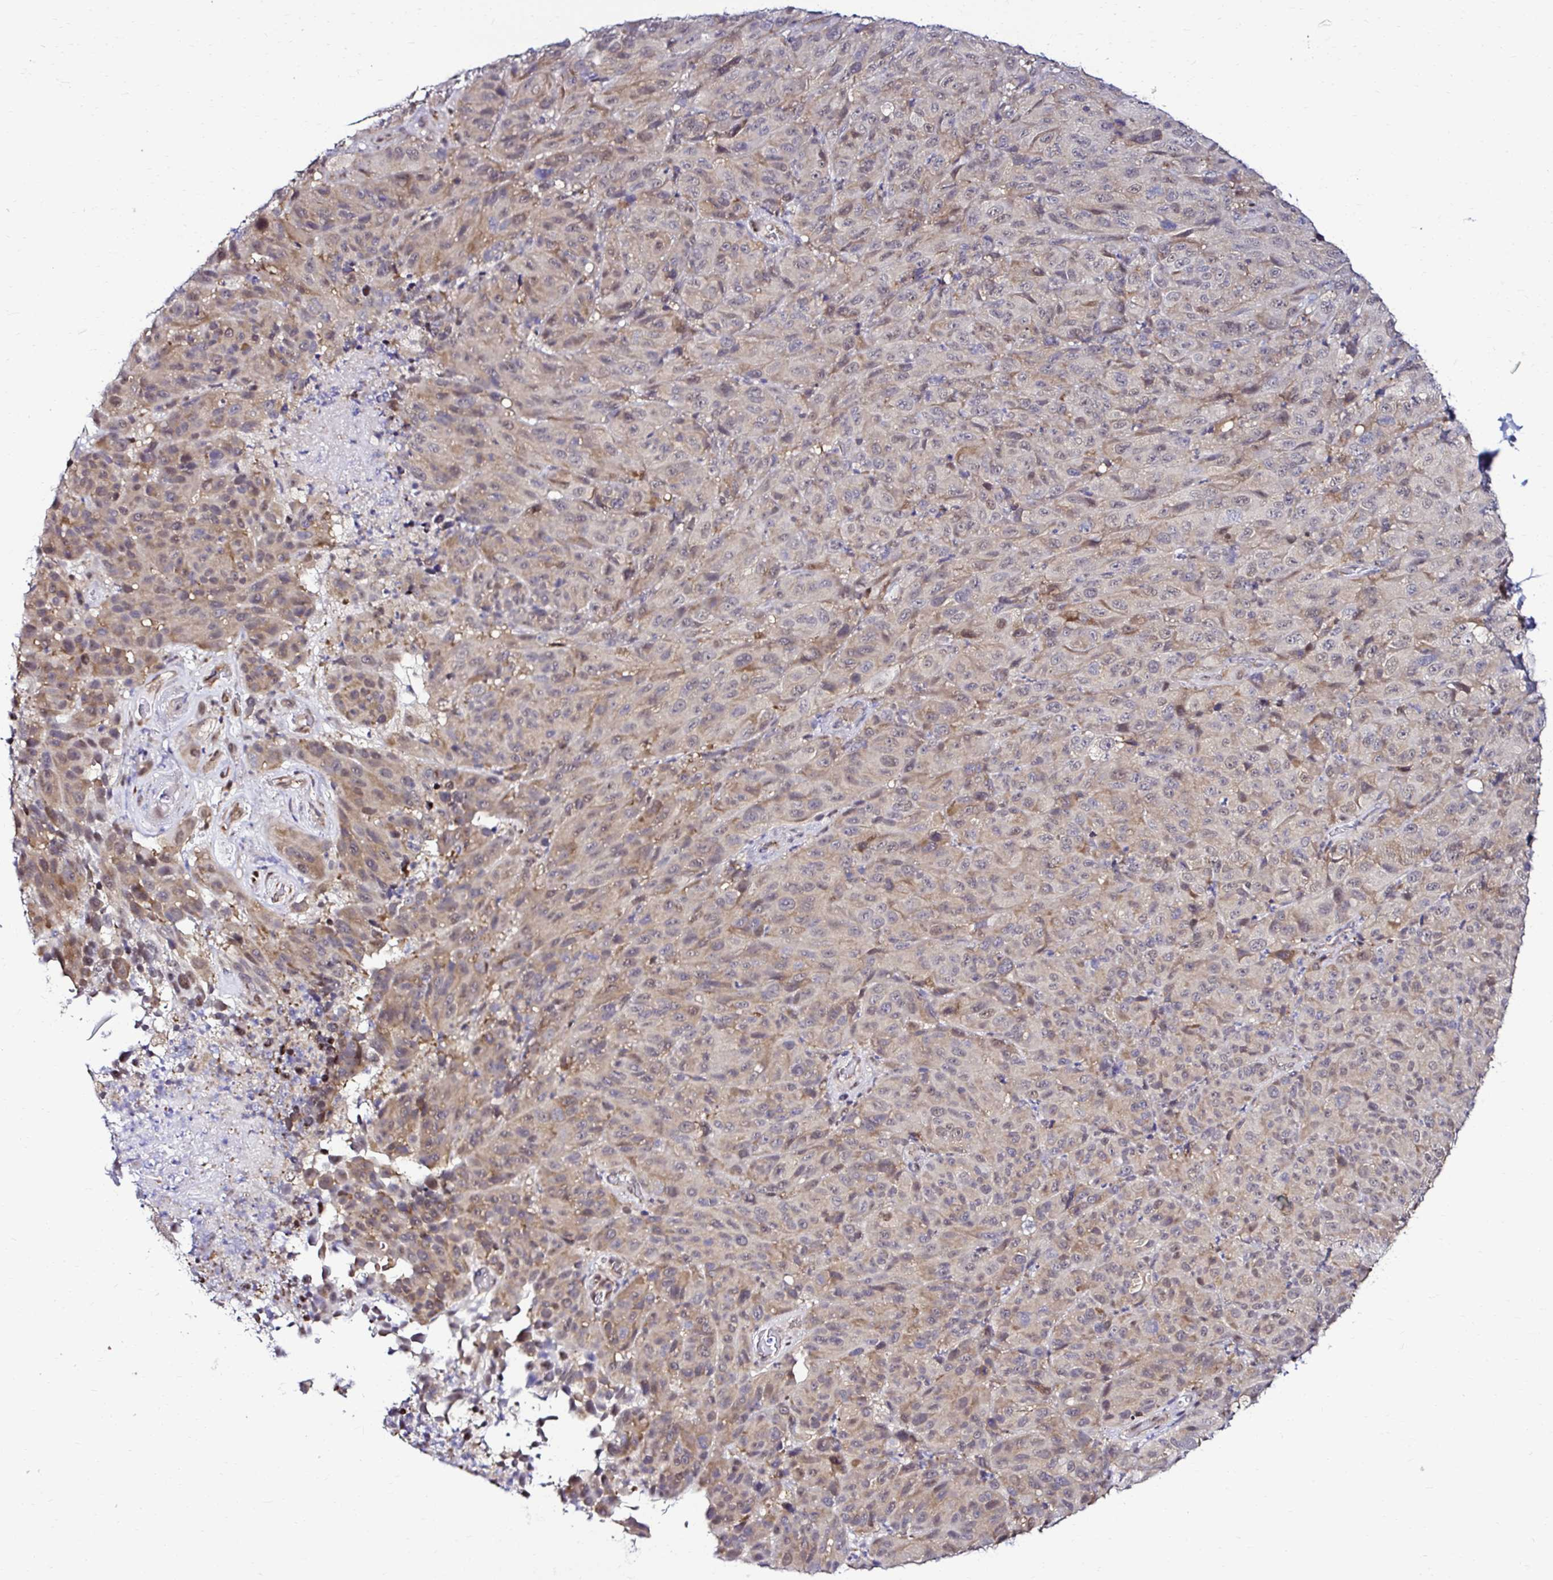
{"staining": {"intensity": "weak", "quantity": "25%-75%", "location": "nuclear"}, "tissue": "melanoma", "cell_type": "Tumor cells", "image_type": "cancer", "snomed": [{"axis": "morphology", "description": "Malignant melanoma, NOS"}, {"axis": "topography", "description": "Skin"}], "caption": "Immunohistochemistry histopathology image of neoplastic tissue: melanoma stained using immunohistochemistry (IHC) exhibits low levels of weak protein expression localized specifically in the nuclear of tumor cells, appearing as a nuclear brown color.", "gene": "PSMD3", "patient": {"sex": "male", "age": 85}}